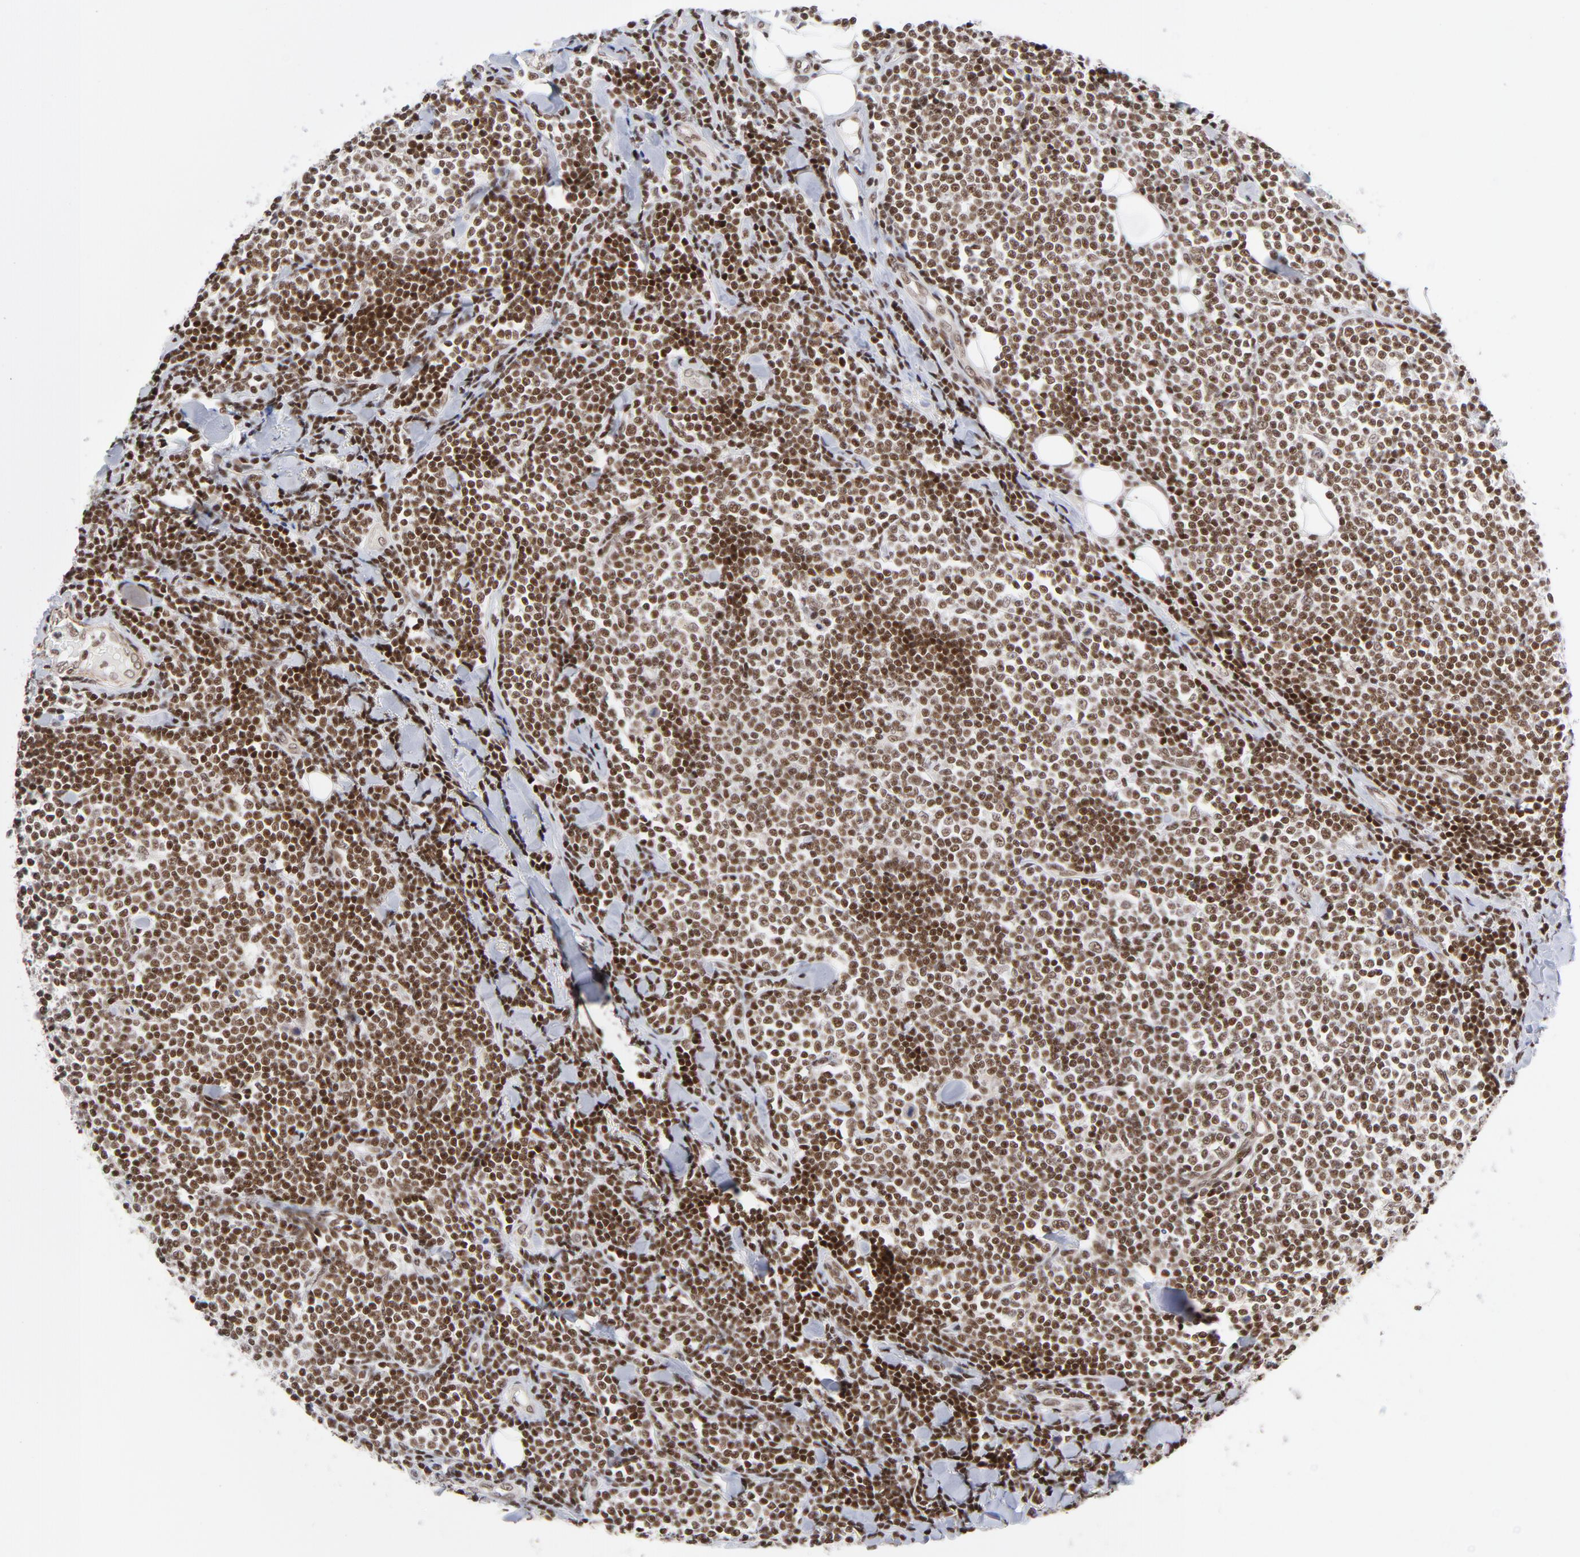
{"staining": {"intensity": "strong", "quantity": ">75%", "location": "nuclear"}, "tissue": "lymphoma", "cell_type": "Tumor cells", "image_type": "cancer", "snomed": [{"axis": "morphology", "description": "Malignant lymphoma, non-Hodgkin's type, Low grade"}, {"axis": "topography", "description": "Soft tissue"}], "caption": "Immunohistochemistry (IHC) staining of malignant lymphoma, non-Hodgkin's type (low-grade), which reveals high levels of strong nuclear positivity in about >75% of tumor cells indicating strong nuclear protein expression. The staining was performed using DAB (brown) for protein detection and nuclei were counterstained in hematoxylin (blue).", "gene": "CTCF", "patient": {"sex": "male", "age": 92}}